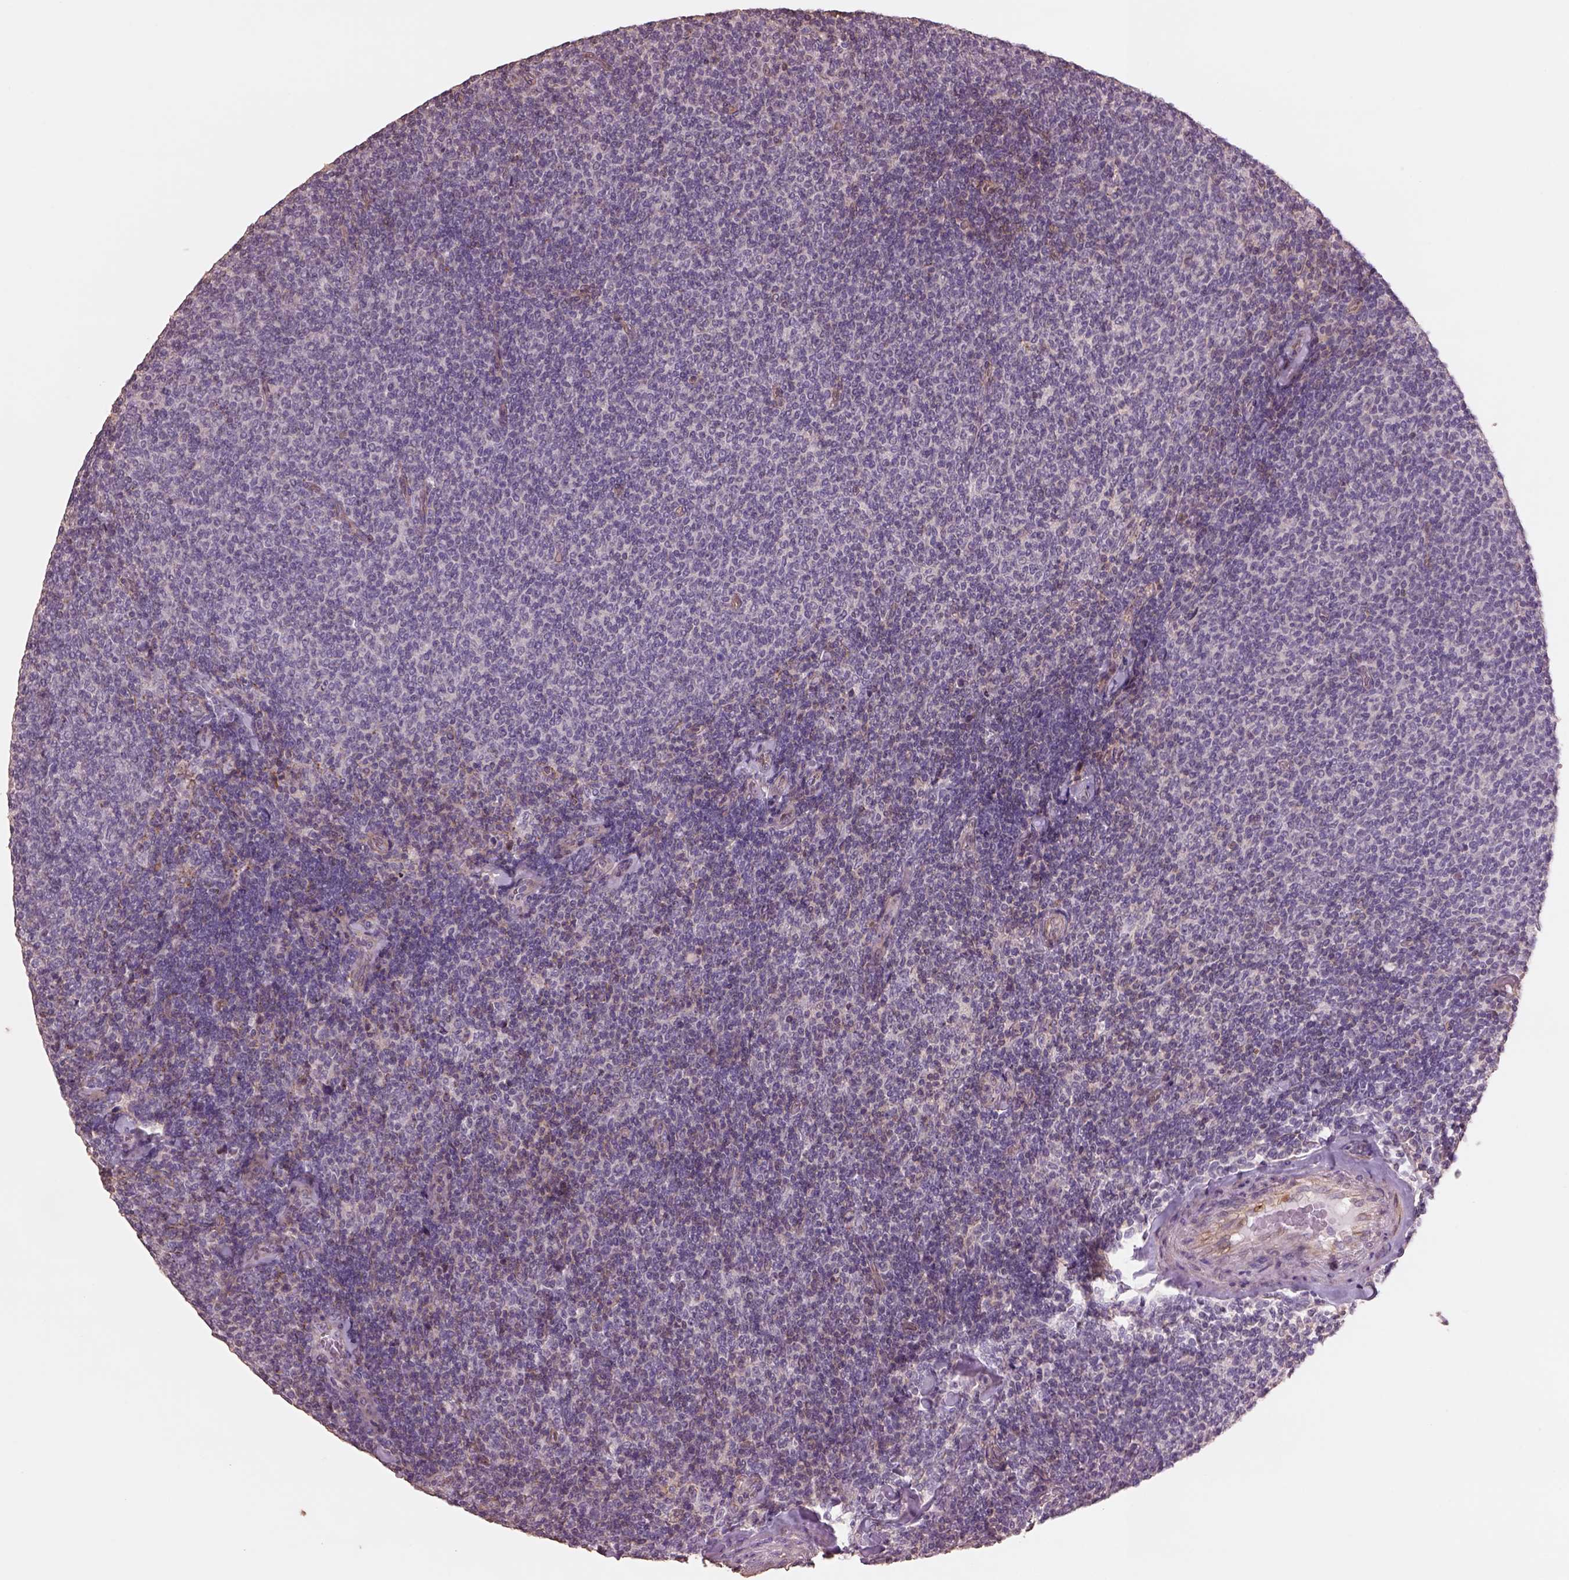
{"staining": {"intensity": "negative", "quantity": "none", "location": "none"}, "tissue": "lymphoma", "cell_type": "Tumor cells", "image_type": "cancer", "snomed": [{"axis": "morphology", "description": "Malignant lymphoma, non-Hodgkin's type, Low grade"}, {"axis": "topography", "description": "Lymph node"}], "caption": "Protein analysis of lymphoma shows no significant positivity in tumor cells.", "gene": "LIN7A", "patient": {"sex": "male", "age": 52}}